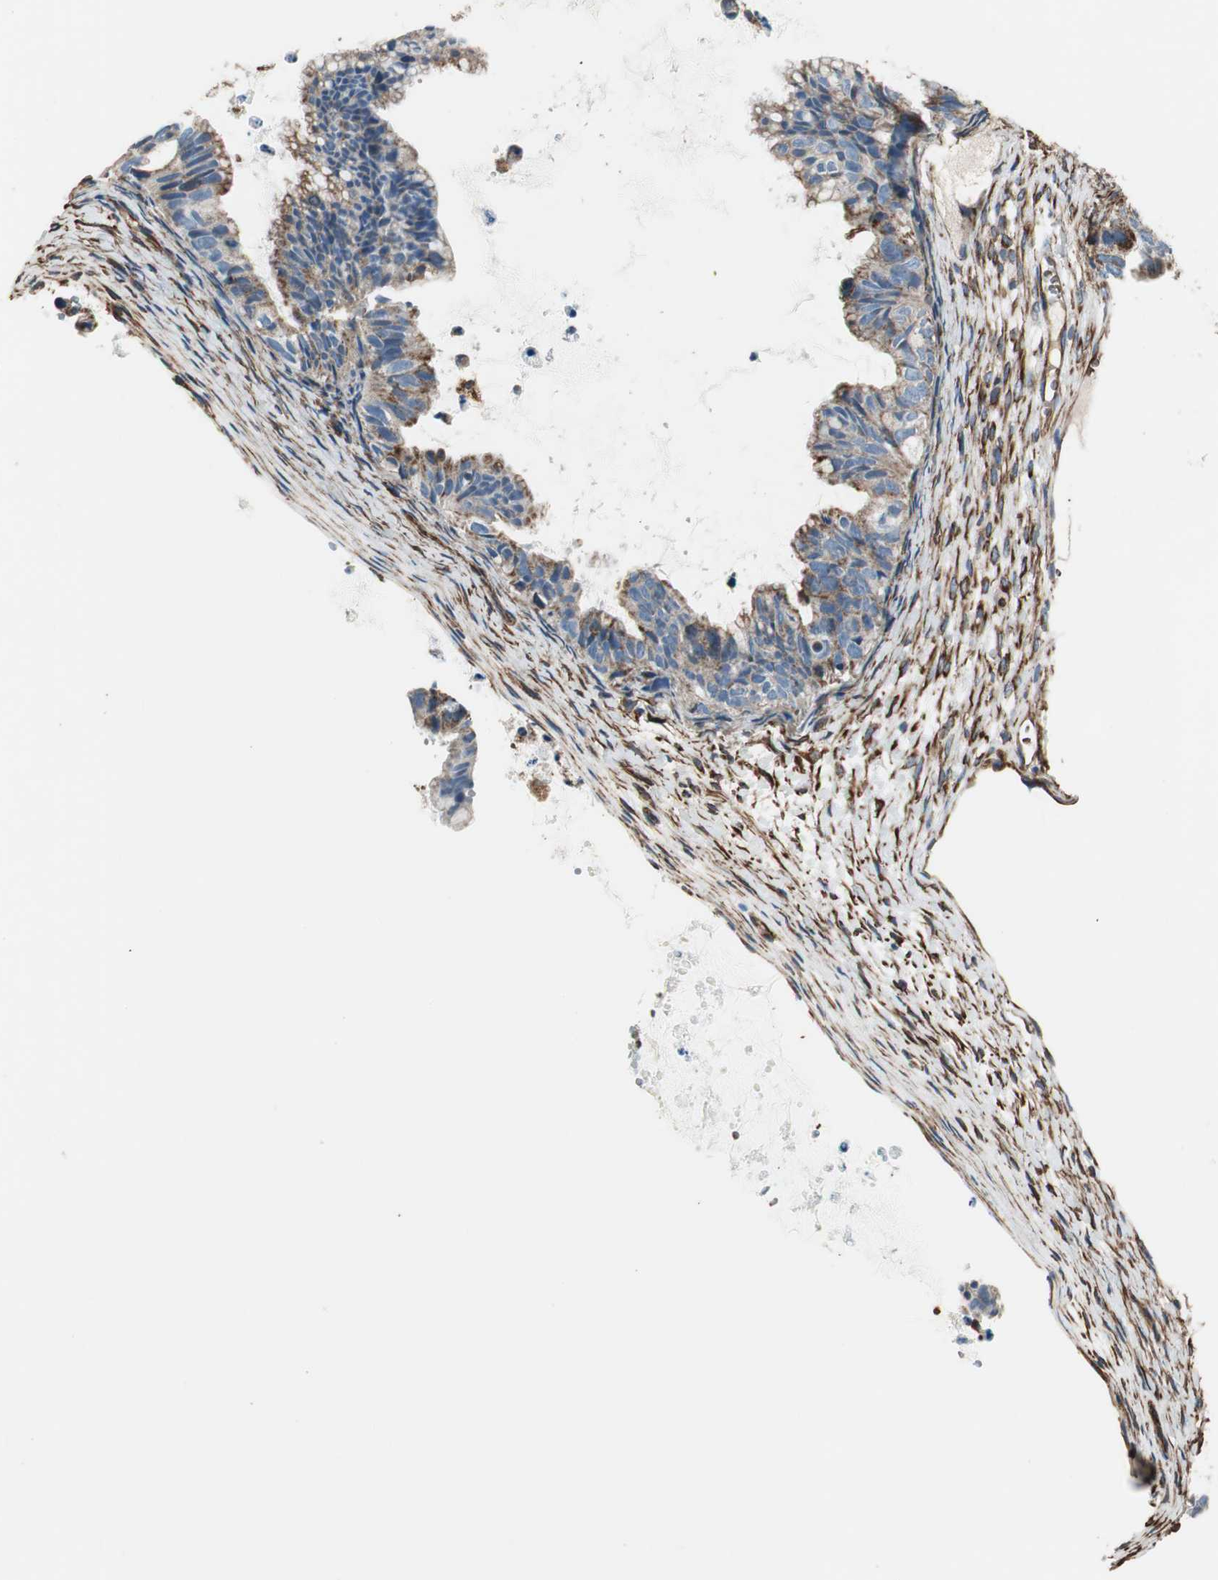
{"staining": {"intensity": "weak", "quantity": "25%-75%", "location": "cytoplasmic/membranous"}, "tissue": "ovarian cancer", "cell_type": "Tumor cells", "image_type": "cancer", "snomed": [{"axis": "morphology", "description": "Cystadenocarcinoma, mucinous, NOS"}, {"axis": "topography", "description": "Ovary"}], "caption": "Immunohistochemical staining of human ovarian cancer reveals low levels of weak cytoplasmic/membranous protein positivity in approximately 25%-75% of tumor cells. The staining is performed using DAB (3,3'-diaminobenzidine) brown chromogen to label protein expression. The nuclei are counter-stained blue using hematoxylin.", "gene": "SRCIN1", "patient": {"sex": "female", "age": 36}}